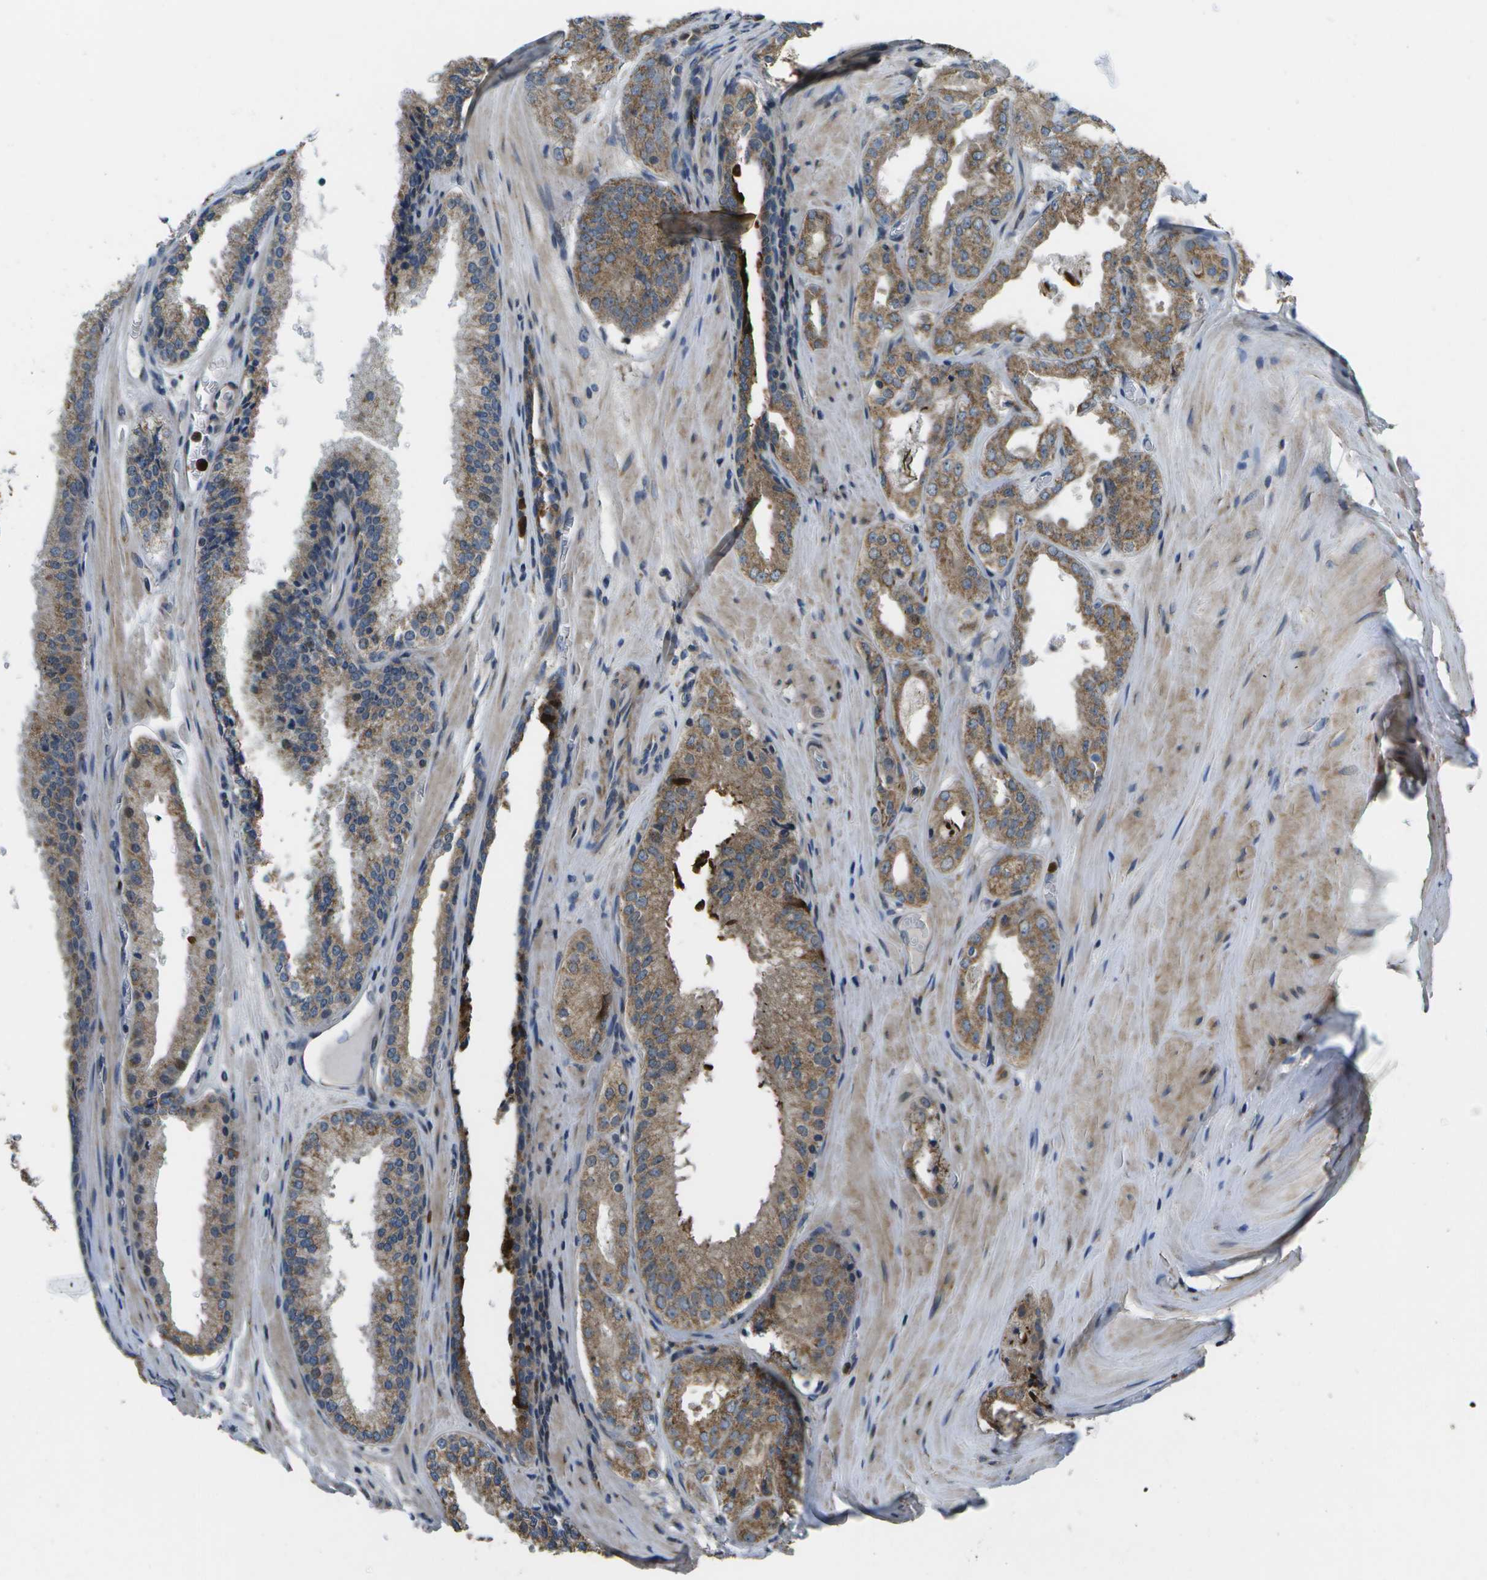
{"staining": {"intensity": "moderate", "quantity": ">75%", "location": "cytoplasmic/membranous"}, "tissue": "prostate cancer", "cell_type": "Tumor cells", "image_type": "cancer", "snomed": [{"axis": "morphology", "description": "Adenocarcinoma, High grade"}, {"axis": "topography", "description": "Prostate"}], "caption": "Protein expression analysis of human adenocarcinoma (high-grade) (prostate) reveals moderate cytoplasmic/membranous expression in about >75% of tumor cells.", "gene": "GALNT15", "patient": {"sex": "male", "age": 65}}